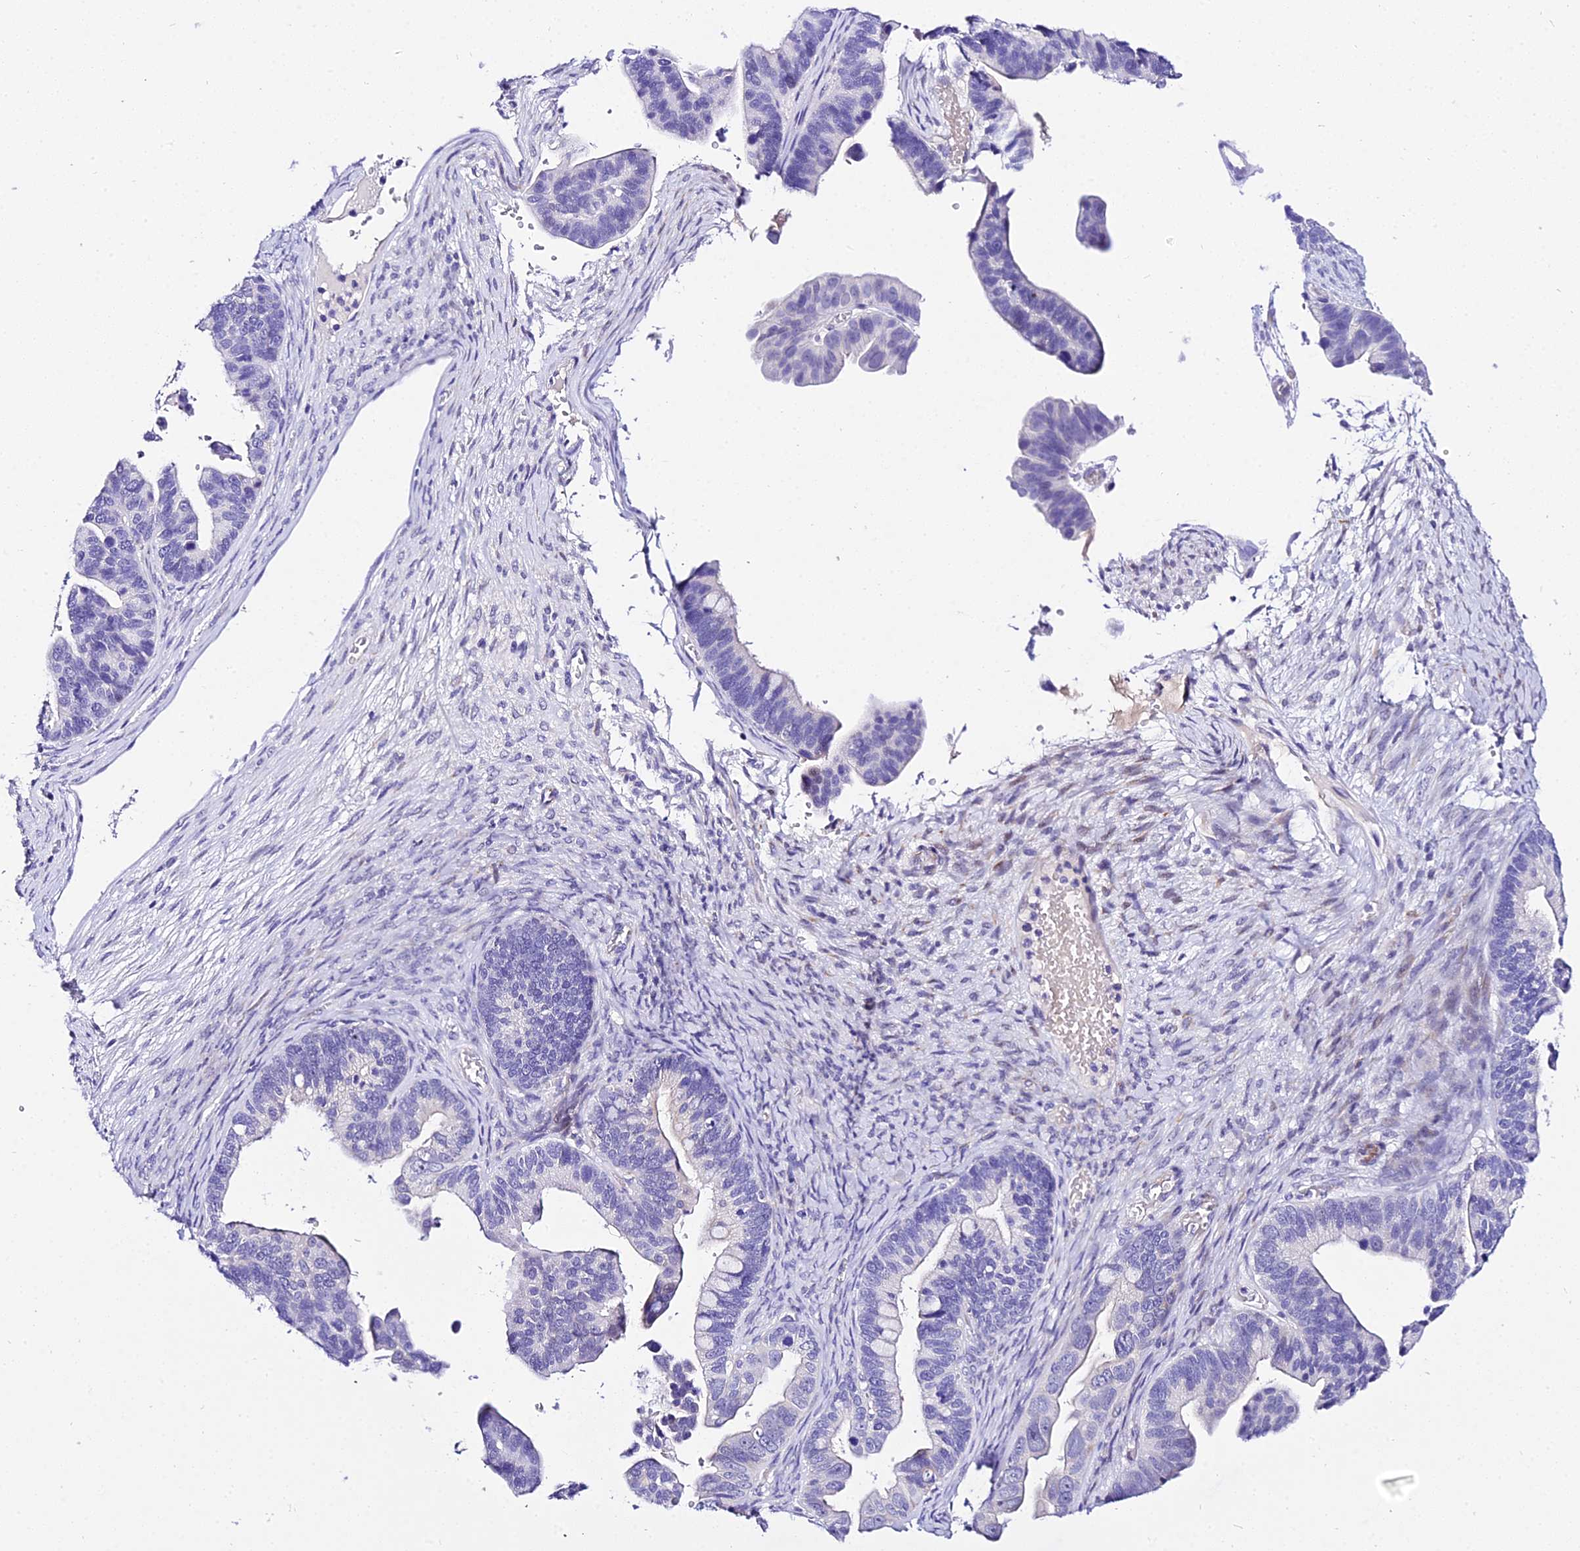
{"staining": {"intensity": "negative", "quantity": "none", "location": "none"}, "tissue": "ovarian cancer", "cell_type": "Tumor cells", "image_type": "cancer", "snomed": [{"axis": "morphology", "description": "Cystadenocarcinoma, serous, NOS"}, {"axis": "topography", "description": "Ovary"}], "caption": "This is an immunohistochemistry (IHC) micrograph of ovarian cancer (serous cystadenocarcinoma). There is no staining in tumor cells.", "gene": "DEFB106A", "patient": {"sex": "female", "age": 56}}